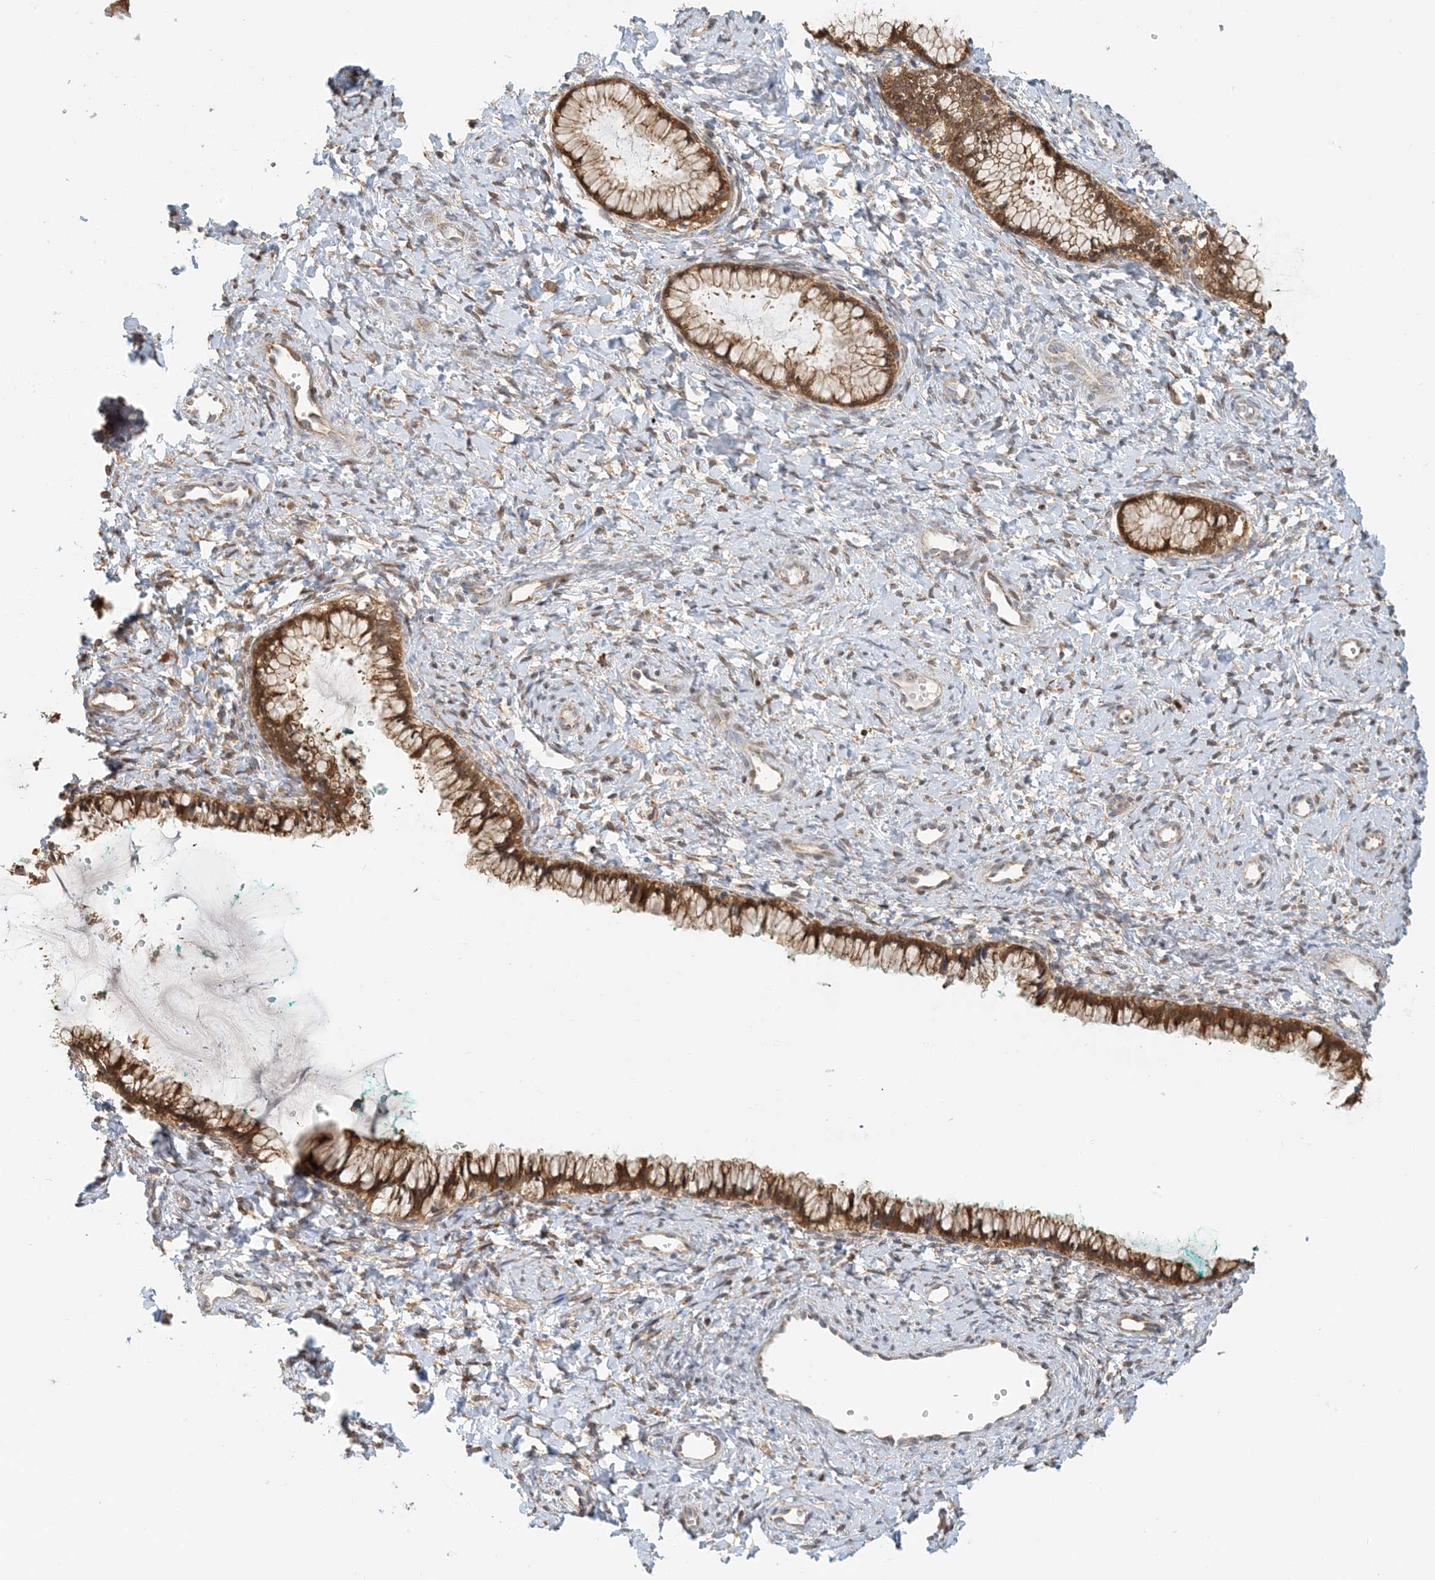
{"staining": {"intensity": "moderate", "quantity": ">75%", "location": "cytoplasmic/membranous"}, "tissue": "cervix", "cell_type": "Glandular cells", "image_type": "normal", "snomed": [{"axis": "morphology", "description": "Normal tissue, NOS"}, {"axis": "morphology", "description": "Adenocarcinoma, NOS"}, {"axis": "topography", "description": "Cervix"}], "caption": "The micrograph reveals staining of normal cervix, revealing moderate cytoplasmic/membranous protein staining (brown color) within glandular cells. (brown staining indicates protein expression, while blue staining denotes nuclei).", "gene": "HNMT", "patient": {"sex": "female", "age": 29}}